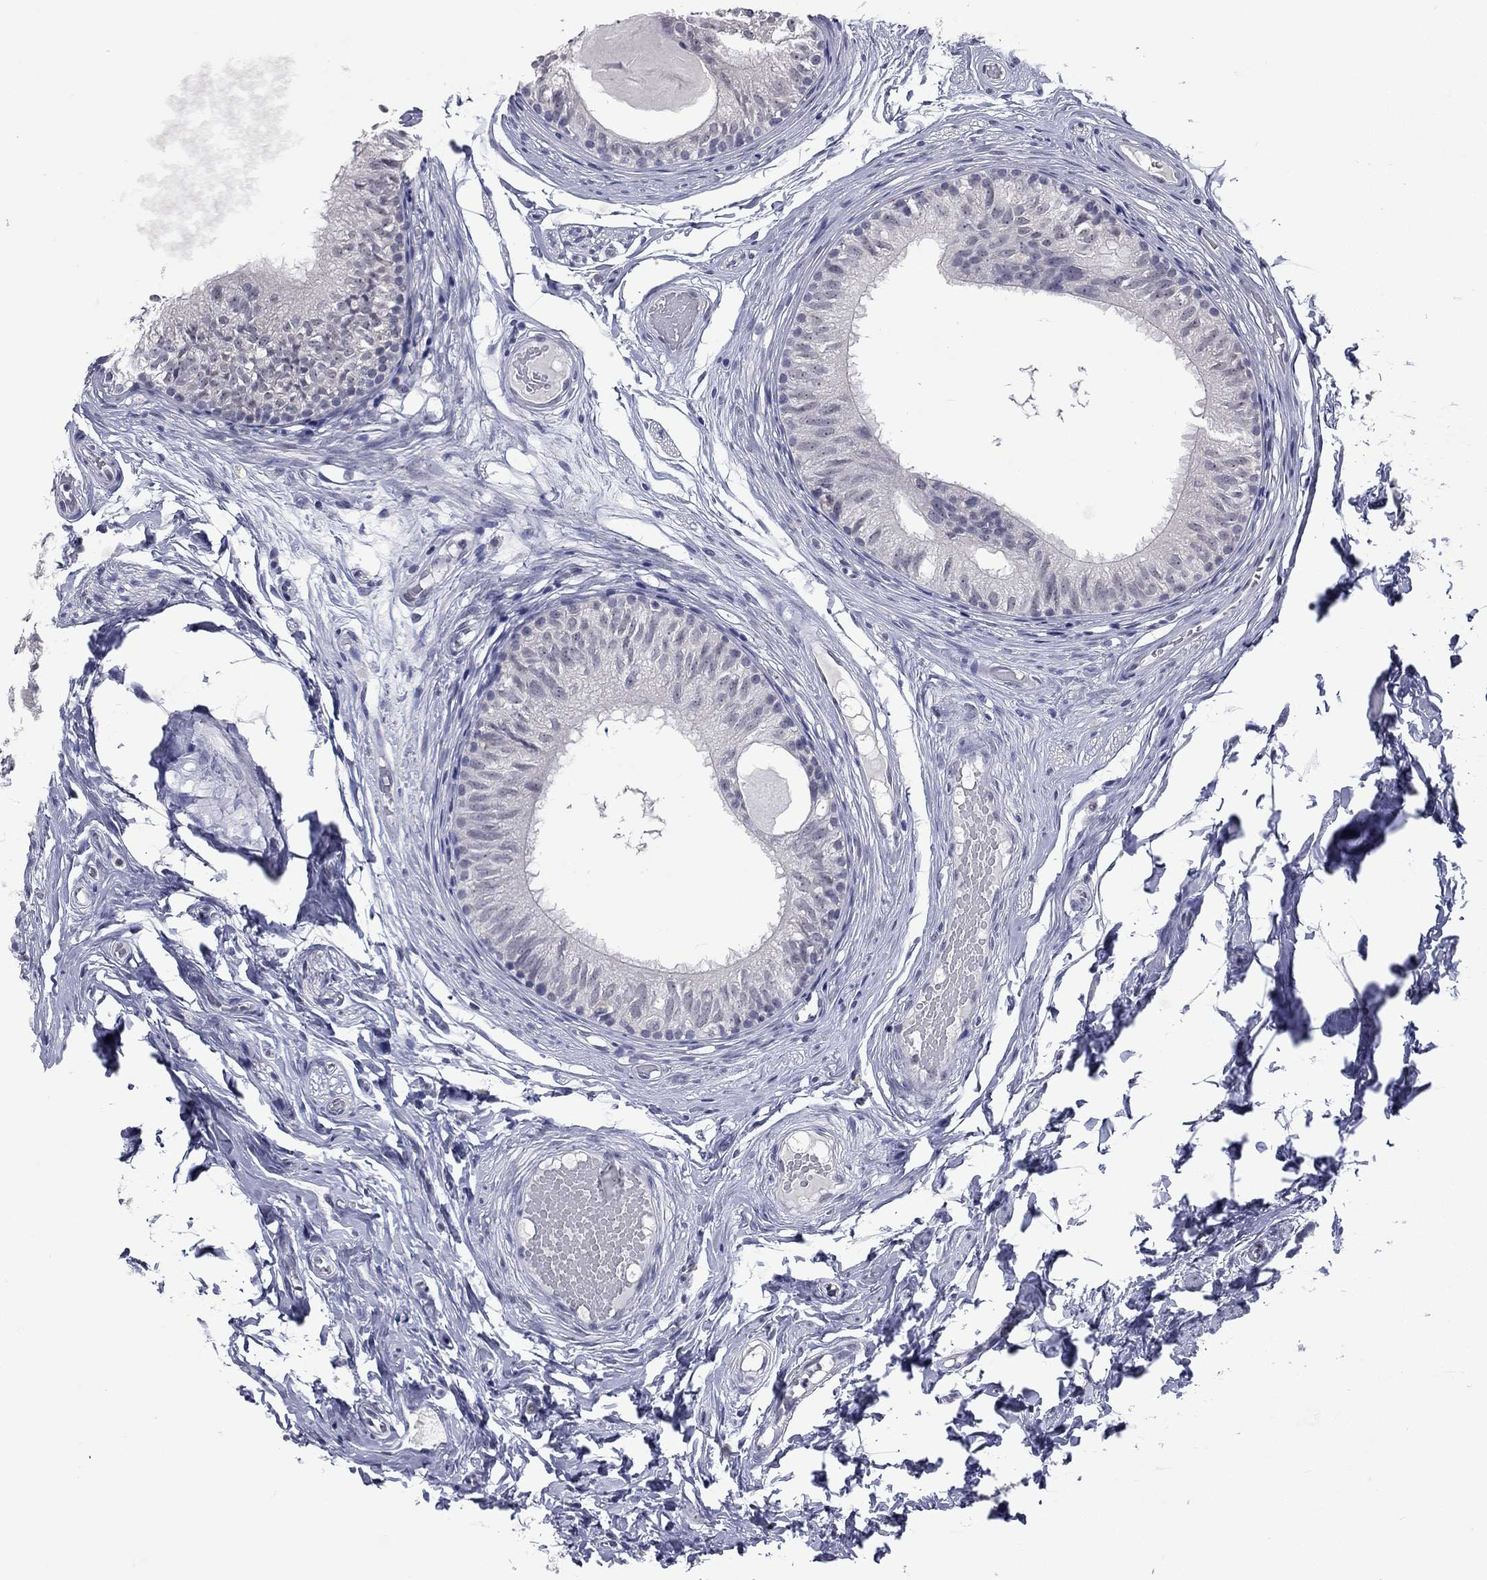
{"staining": {"intensity": "negative", "quantity": "none", "location": "none"}, "tissue": "epididymis", "cell_type": "Glandular cells", "image_type": "normal", "snomed": [{"axis": "morphology", "description": "Normal tissue, NOS"}, {"axis": "topography", "description": "Epididymis"}], "caption": "The photomicrograph reveals no significant expression in glandular cells of epididymis. (Brightfield microscopy of DAB (3,3'-diaminobenzidine) immunohistochemistry at high magnification).", "gene": "SHOC2", "patient": {"sex": "male", "age": 29}}